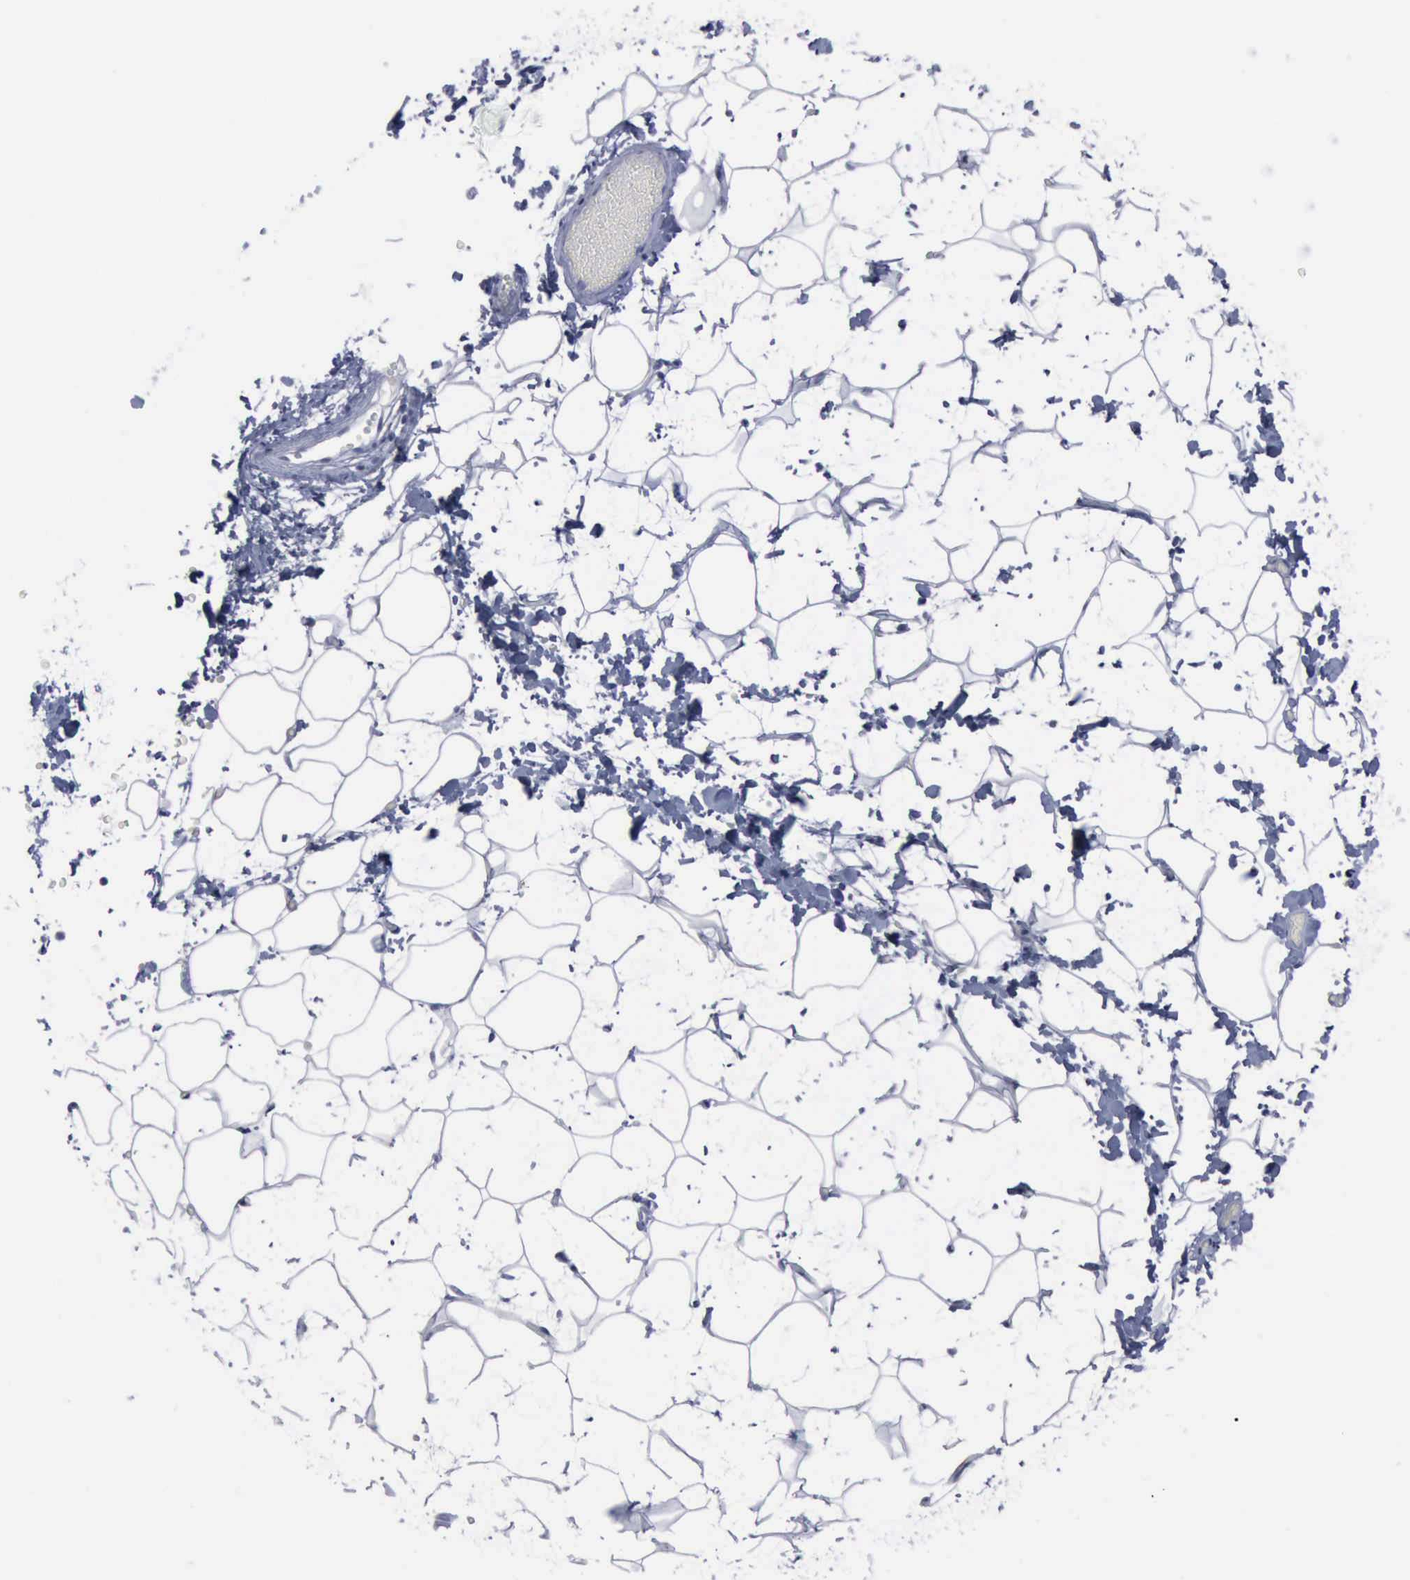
{"staining": {"intensity": "negative", "quantity": "none", "location": "none"}, "tissue": "adipose tissue", "cell_type": "Adipocytes", "image_type": "normal", "snomed": [{"axis": "morphology", "description": "Normal tissue, NOS"}, {"axis": "morphology", "description": "Fibrosis, NOS"}, {"axis": "topography", "description": "Breast"}], "caption": "This micrograph is of unremarkable adipose tissue stained with IHC to label a protein in brown with the nuclei are counter-stained blue. There is no expression in adipocytes.", "gene": "CSTA", "patient": {"sex": "female", "age": 24}}